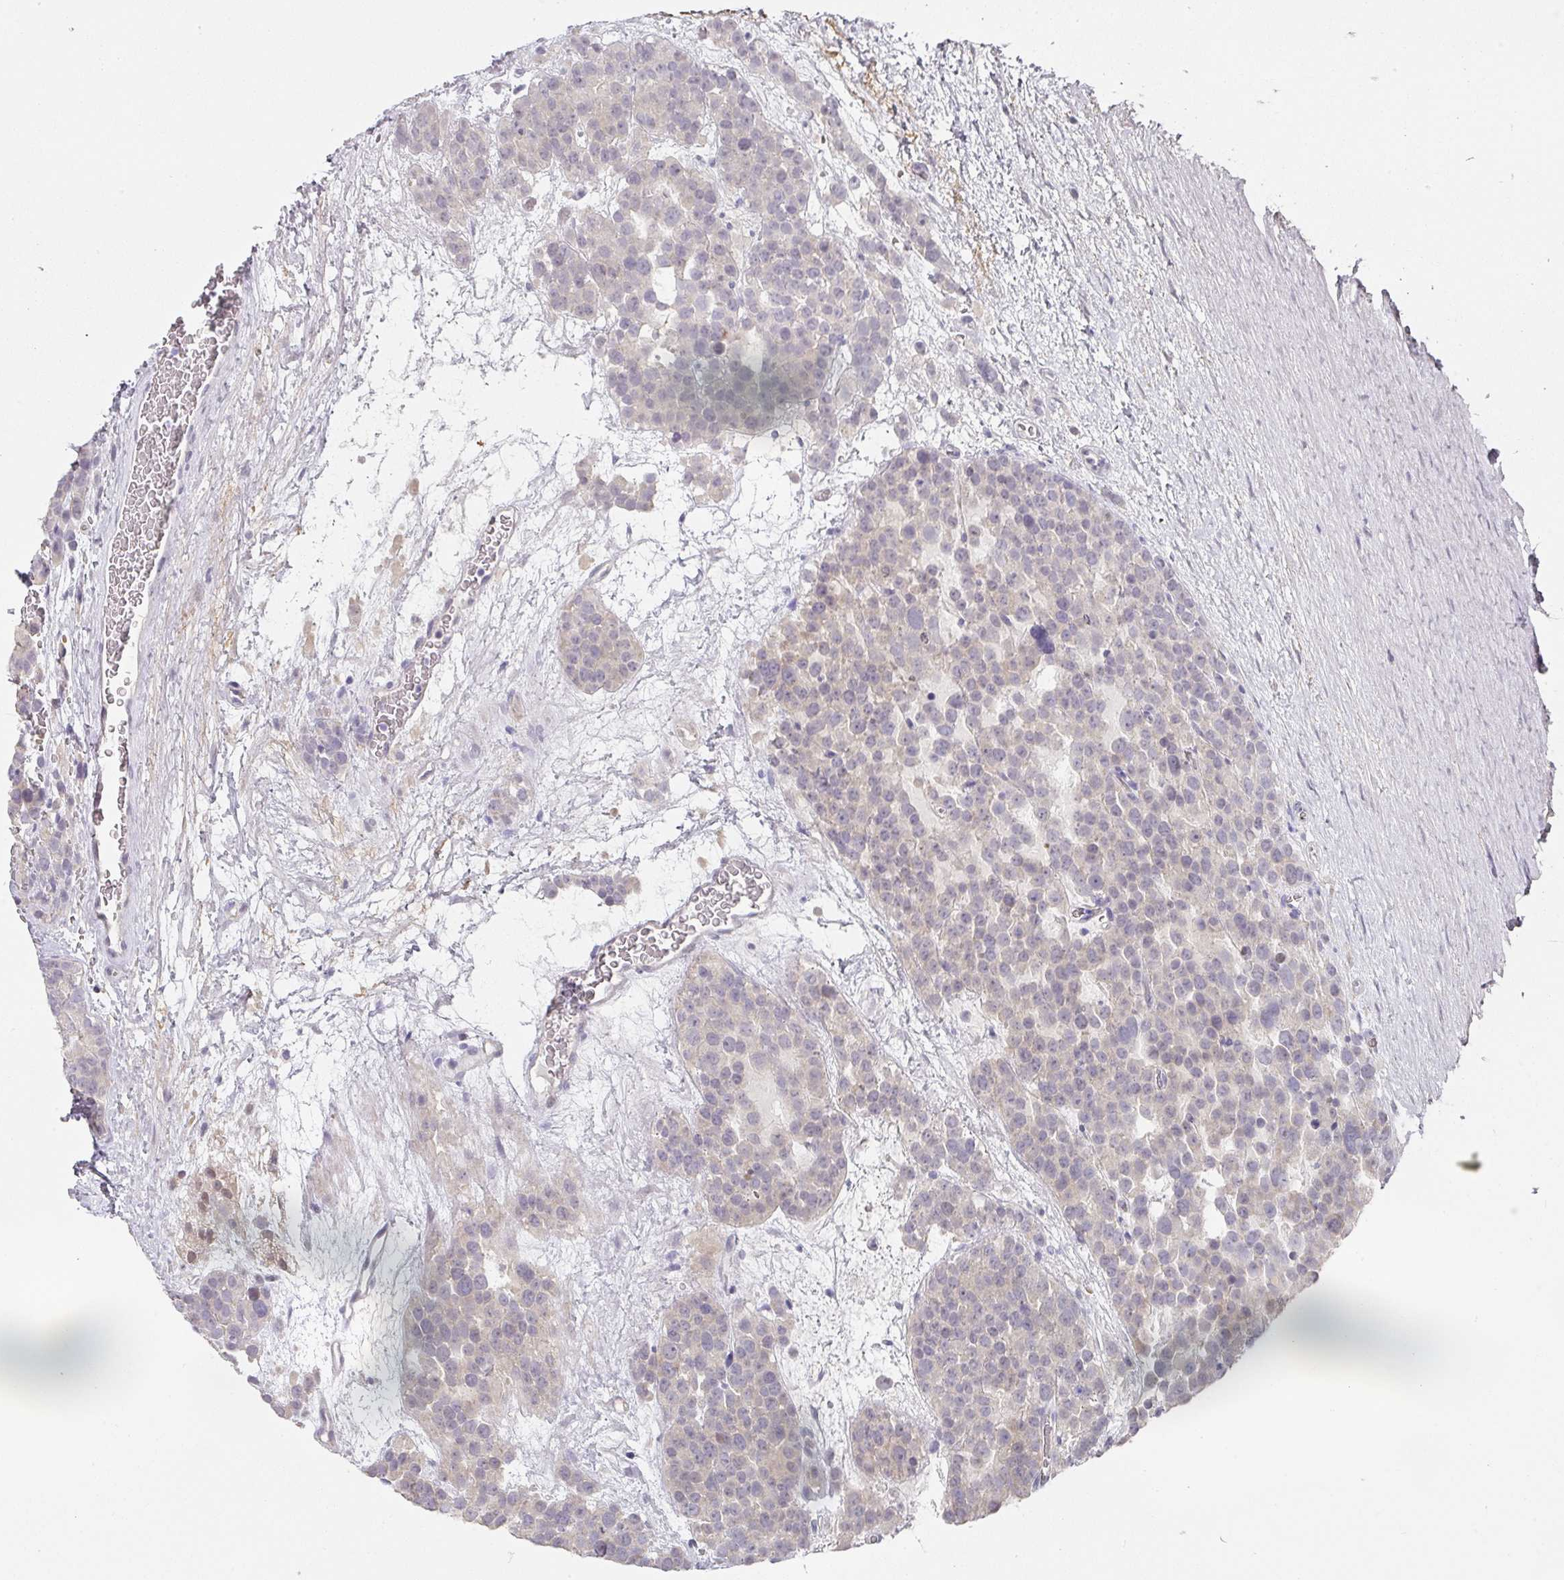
{"staining": {"intensity": "negative", "quantity": "none", "location": "none"}, "tissue": "testis cancer", "cell_type": "Tumor cells", "image_type": "cancer", "snomed": [{"axis": "morphology", "description": "Seminoma, NOS"}, {"axis": "topography", "description": "Testis"}], "caption": "IHC micrograph of human seminoma (testis) stained for a protein (brown), which demonstrates no expression in tumor cells.", "gene": "FOXN4", "patient": {"sex": "male", "age": 71}}